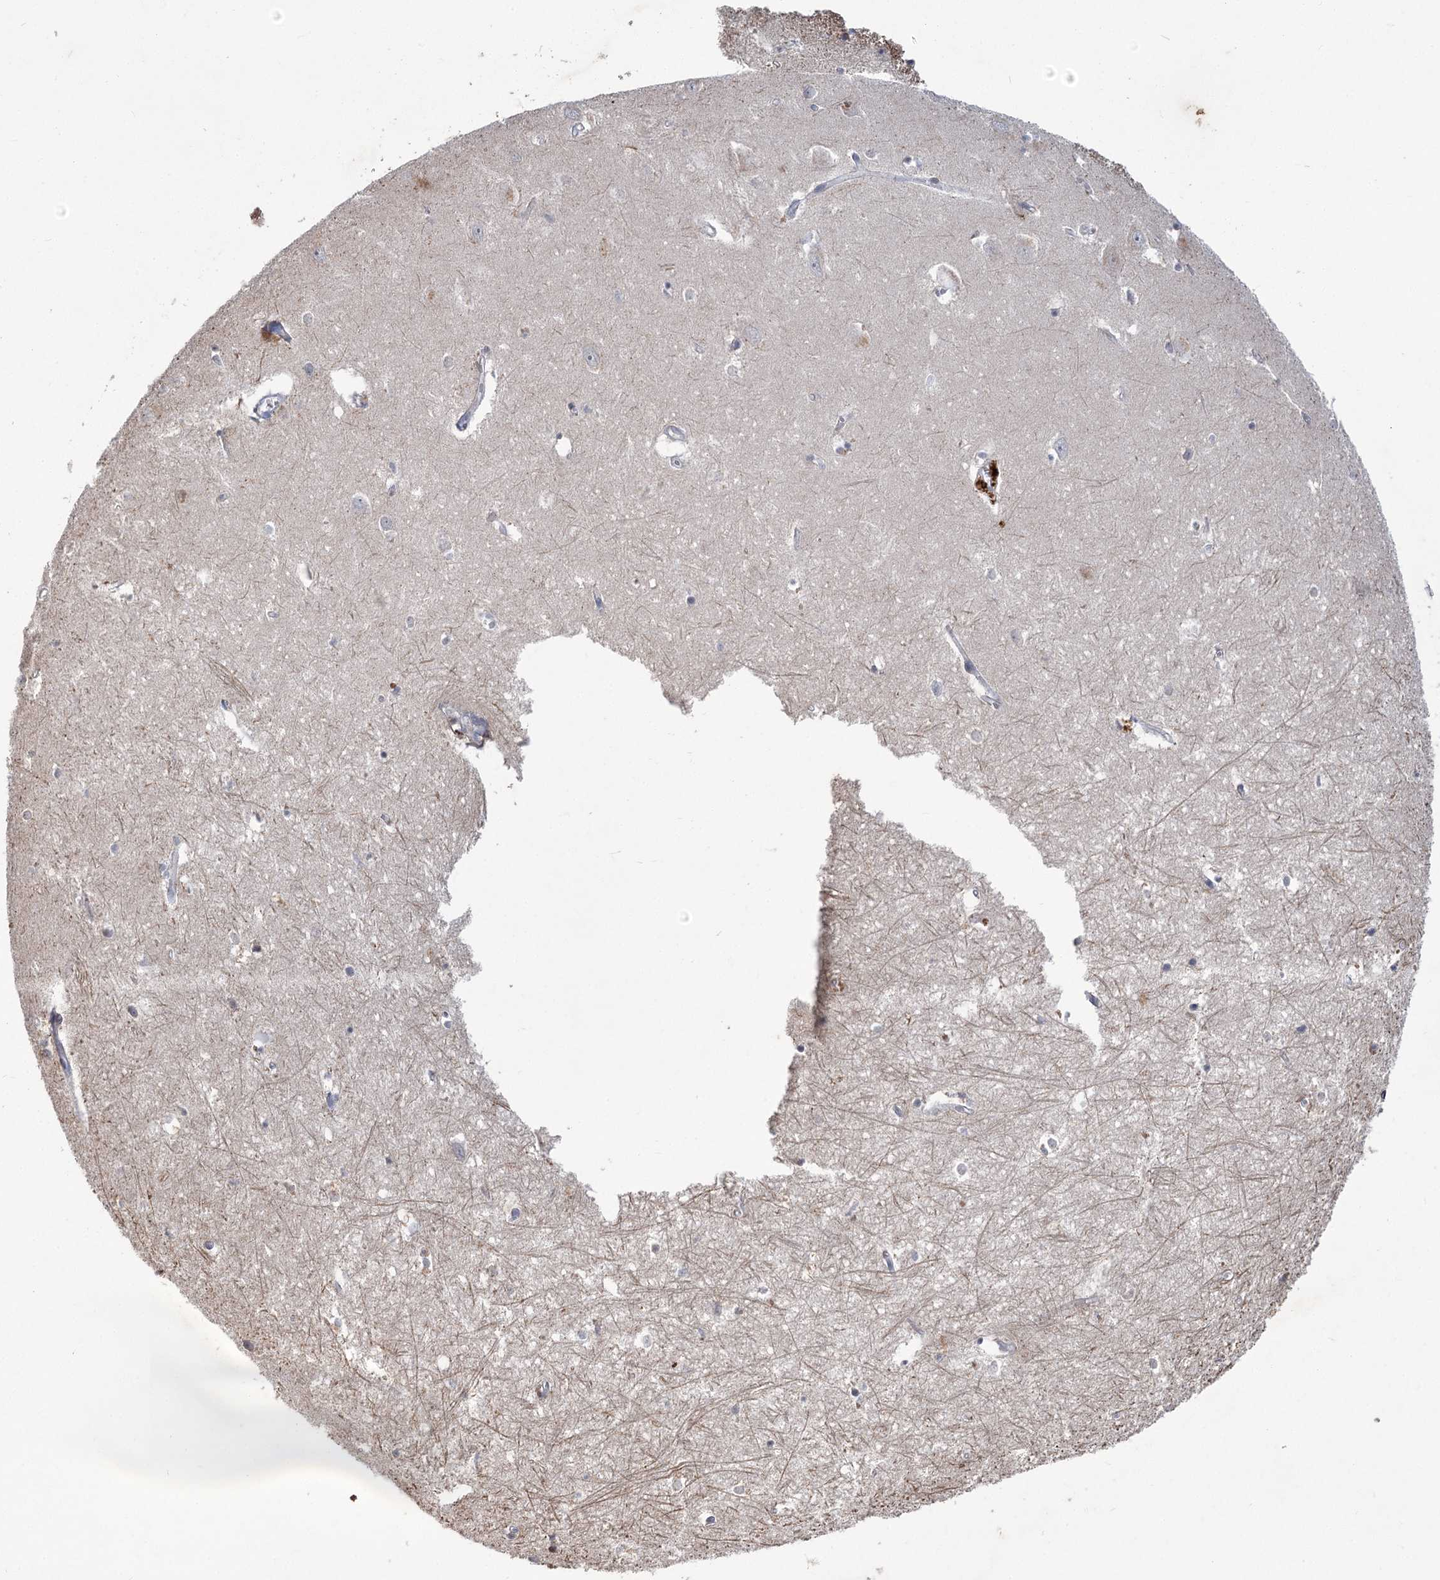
{"staining": {"intensity": "negative", "quantity": "none", "location": "none"}, "tissue": "hippocampus", "cell_type": "Glial cells", "image_type": "normal", "snomed": [{"axis": "morphology", "description": "Normal tissue, NOS"}, {"axis": "topography", "description": "Hippocampus"}], "caption": "The micrograph reveals no significant expression in glial cells of hippocampus.", "gene": "GCNT4", "patient": {"sex": "female", "age": 64}}